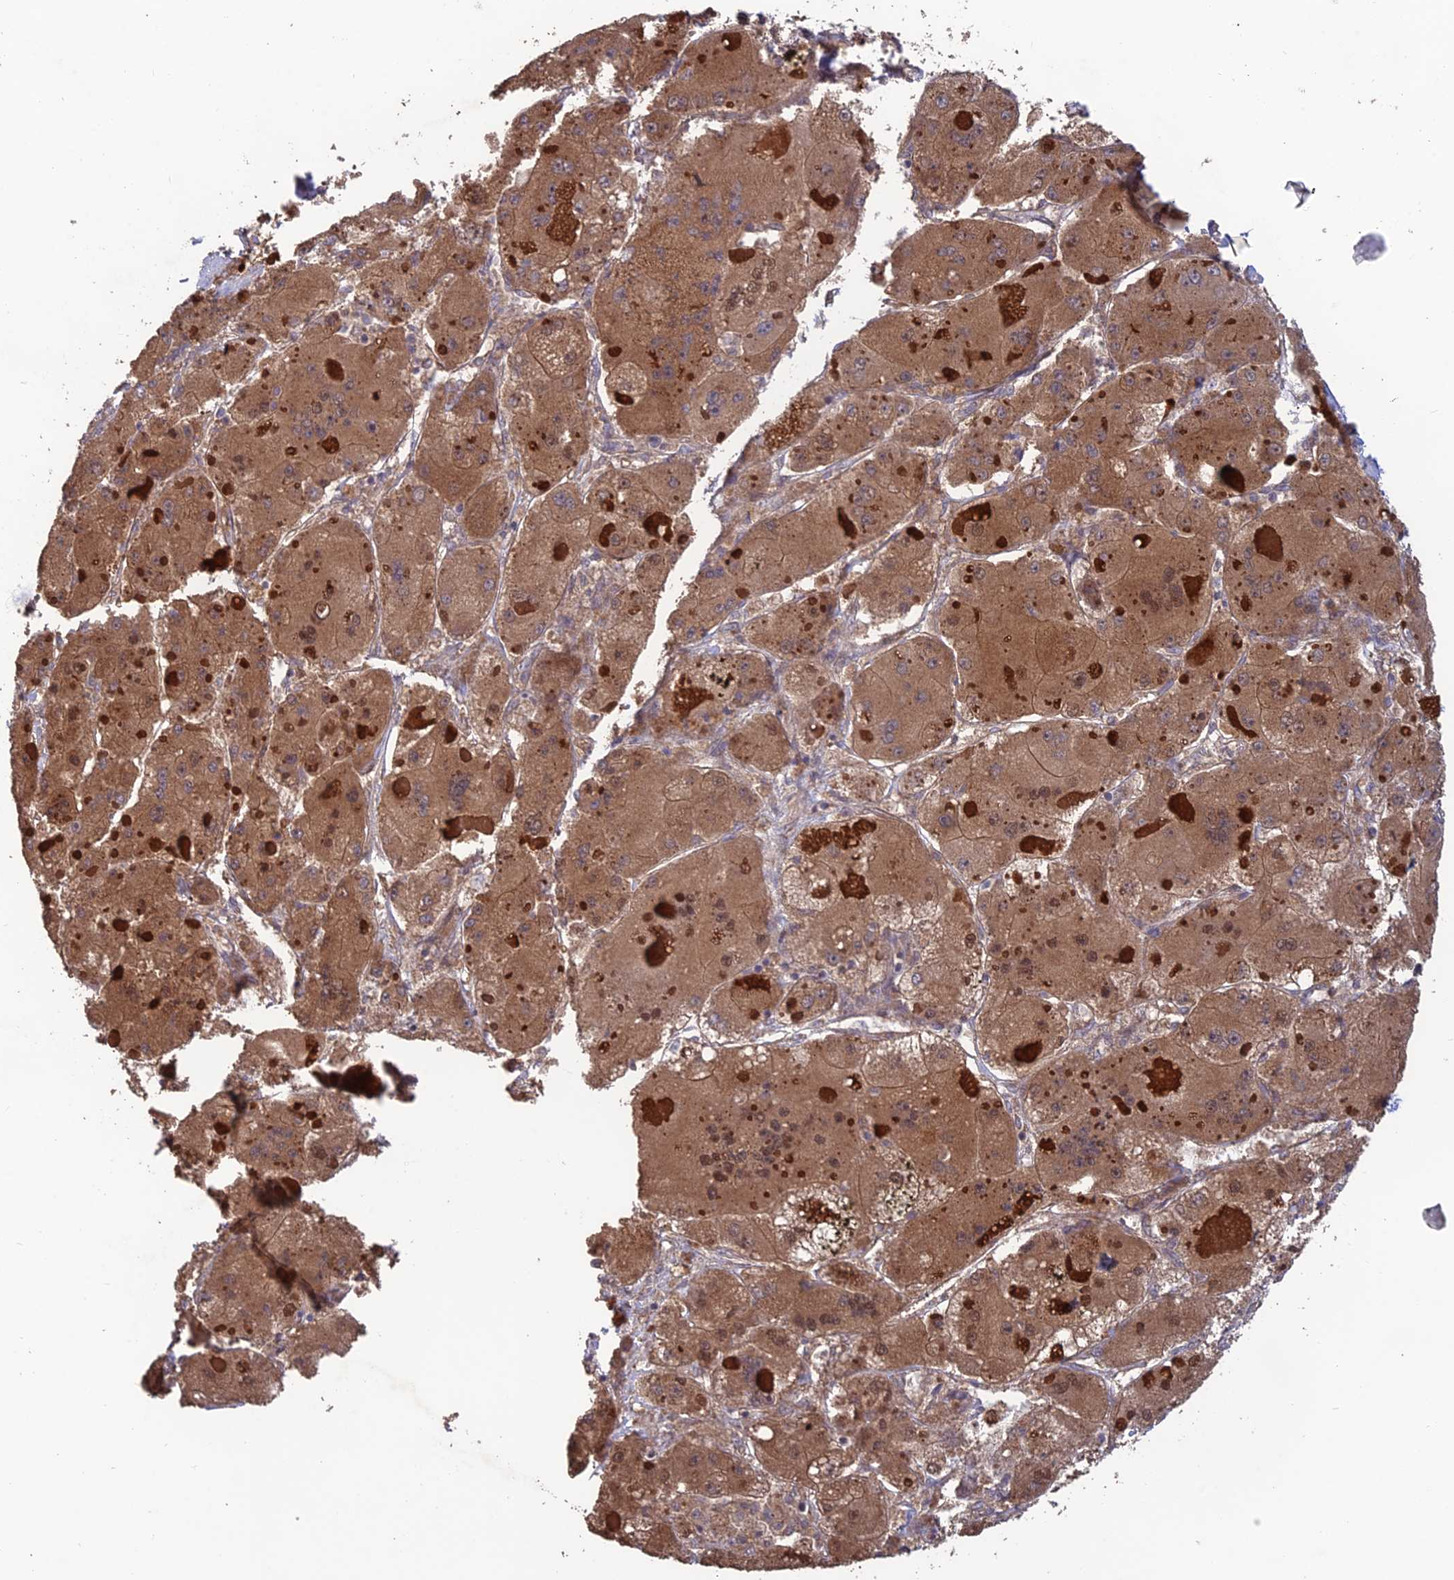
{"staining": {"intensity": "moderate", "quantity": ">75%", "location": "cytoplasmic/membranous"}, "tissue": "liver cancer", "cell_type": "Tumor cells", "image_type": "cancer", "snomed": [{"axis": "morphology", "description": "Carcinoma, Hepatocellular, NOS"}, {"axis": "topography", "description": "Liver"}], "caption": "Brown immunohistochemical staining in human liver hepatocellular carcinoma shows moderate cytoplasmic/membranous staining in about >75% of tumor cells.", "gene": "SHISA5", "patient": {"sex": "female", "age": 73}}